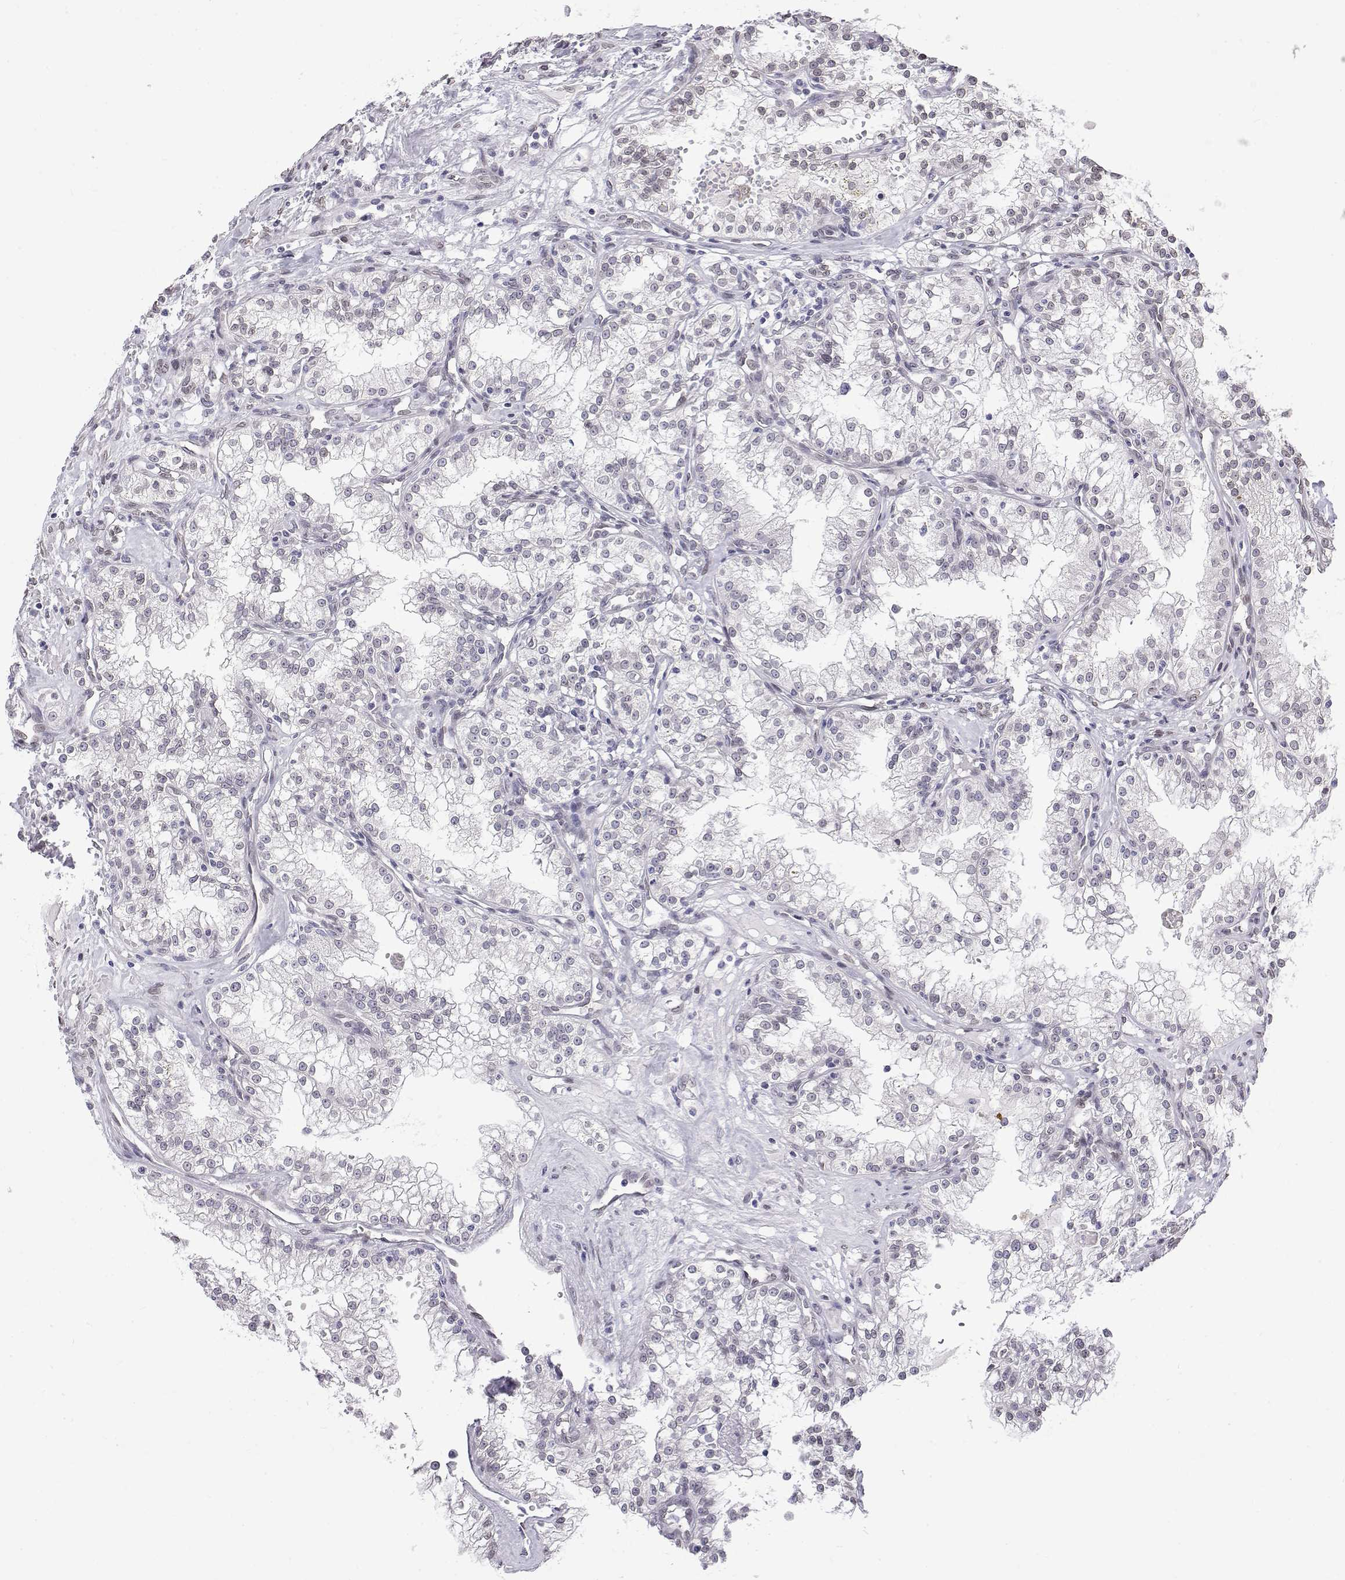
{"staining": {"intensity": "negative", "quantity": "none", "location": "none"}, "tissue": "renal cancer", "cell_type": "Tumor cells", "image_type": "cancer", "snomed": [{"axis": "morphology", "description": "Adenocarcinoma, NOS"}, {"axis": "topography", "description": "Kidney"}], "caption": "The micrograph shows no staining of tumor cells in renal adenocarcinoma.", "gene": "ZNF532", "patient": {"sex": "male", "age": 36}}